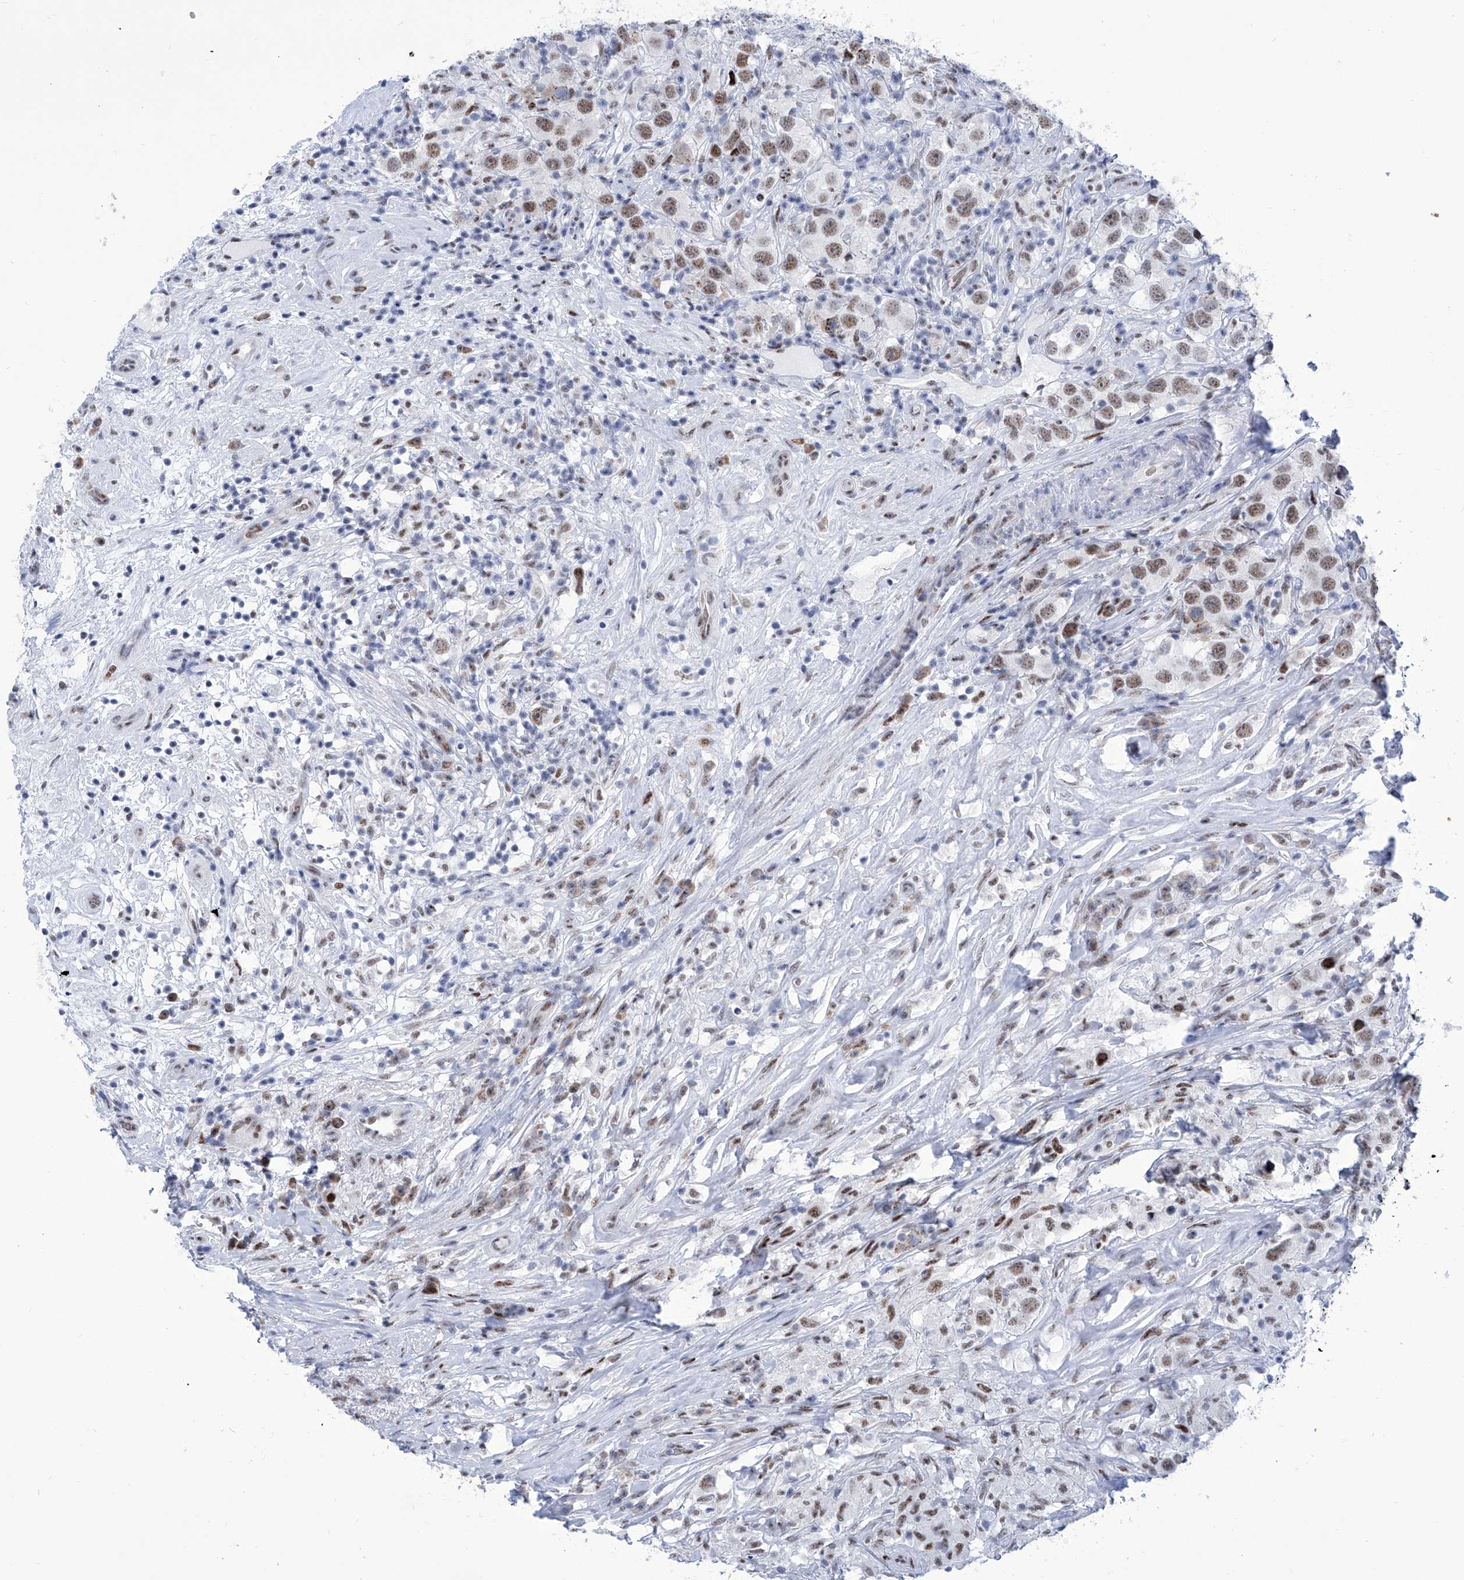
{"staining": {"intensity": "moderate", "quantity": ">75%", "location": "nuclear"}, "tissue": "testis cancer", "cell_type": "Tumor cells", "image_type": "cancer", "snomed": [{"axis": "morphology", "description": "Seminoma, NOS"}, {"axis": "topography", "description": "Testis"}], "caption": "Immunohistochemistry (IHC) (DAB (3,3'-diaminobenzidine)) staining of human testis seminoma displays moderate nuclear protein positivity in approximately >75% of tumor cells.", "gene": "SART1", "patient": {"sex": "male", "age": 49}}